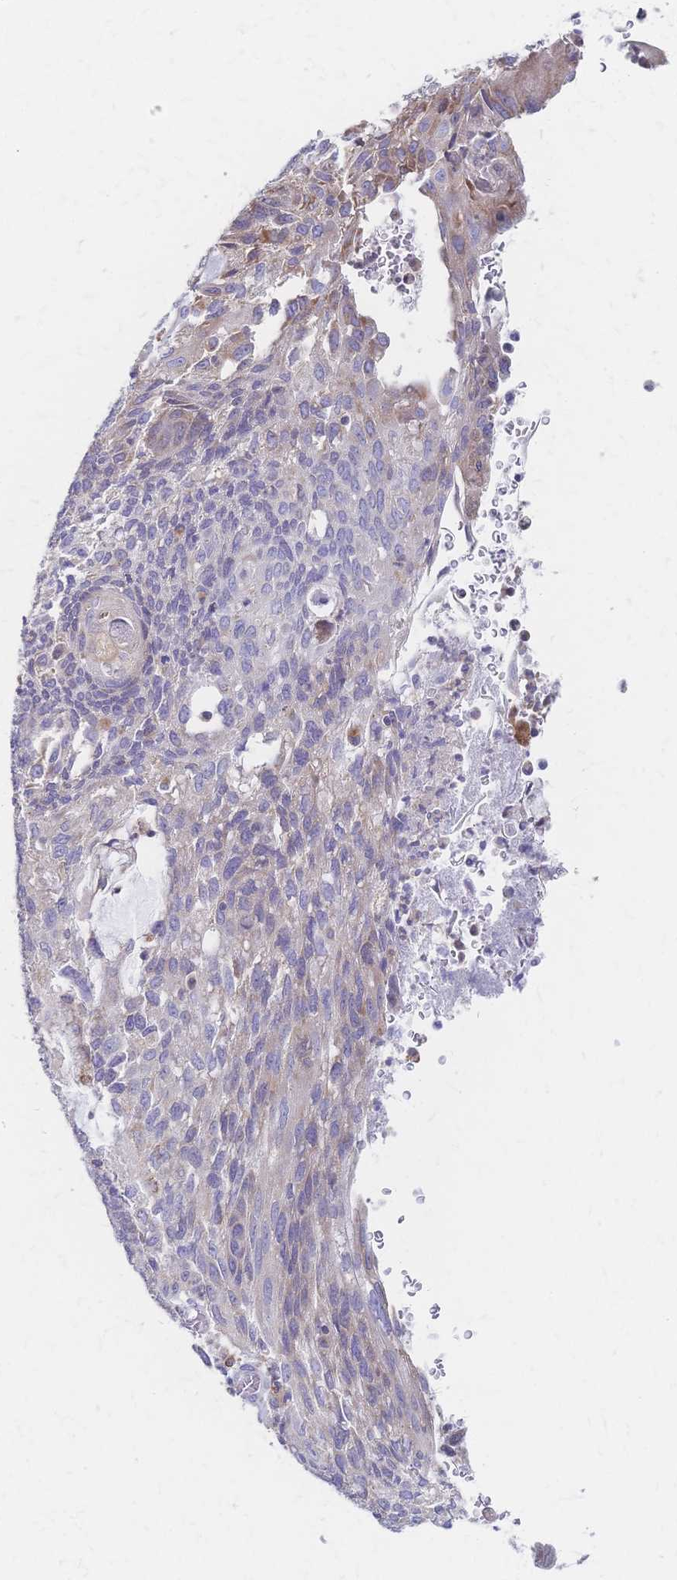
{"staining": {"intensity": "weak", "quantity": "<25%", "location": "cytoplasmic/membranous"}, "tissue": "lung cancer", "cell_type": "Tumor cells", "image_type": "cancer", "snomed": [{"axis": "morphology", "description": "Squamous cell carcinoma, NOS"}, {"axis": "morphology", "description": "Squamous cell carcinoma, metastatic, NOS"}, {"axis": "topography", "description": "Lymph node"}, {"axis": "topography", "description": "Lung"}], "caption": "A micrograph of lung metastatic squamous cell carcinoma stained for a protein exhibits no brown staining in tumor cells. The staining is performed using DAB brown chromogen with nuclei counter-stained in using hematoxylin.", "gene": "CYB5A", "patient": {"sex": "male", "age": 41}}